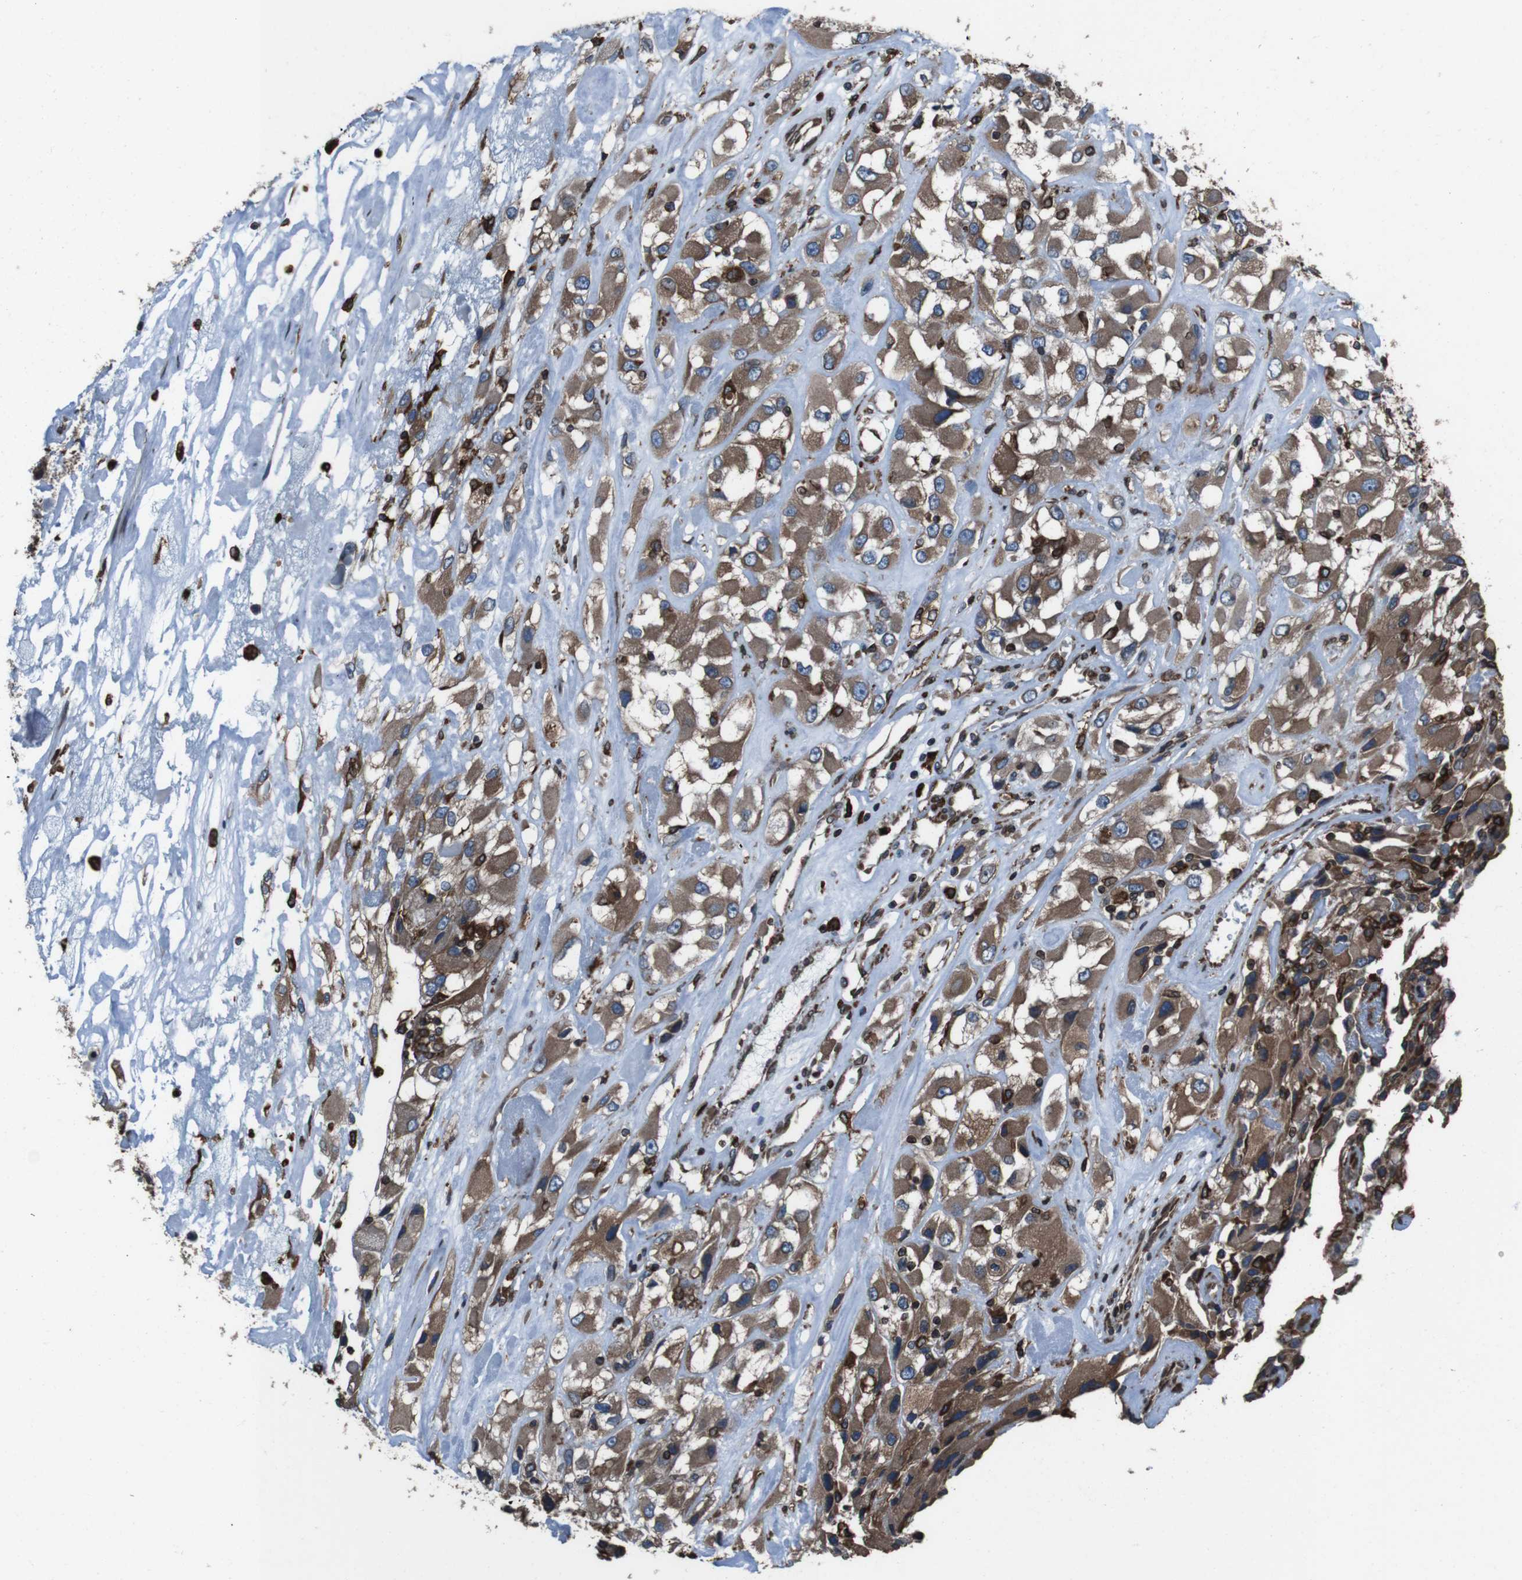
{"staining": {"intensity": "moderate", "quantity": ">75%", "location": "cytoplasmic/membranous"}, "tissue": "renal cancer", "cell_type": "Tumor cells", "image_type": "cancer", "snomed": [{"axis": "morphology", "description": "Adenocarcinoma, NOS"}, {"axis": "topography", "description": "Kidney"}], "caption": "A brown stain highlights moderate cytoplasmic/membranous expression of a protein in human renal cancer (adenocarcinoma) tumor cells.", "gene": "APMAP", "patient": {"sex": "female", "age": 52}}